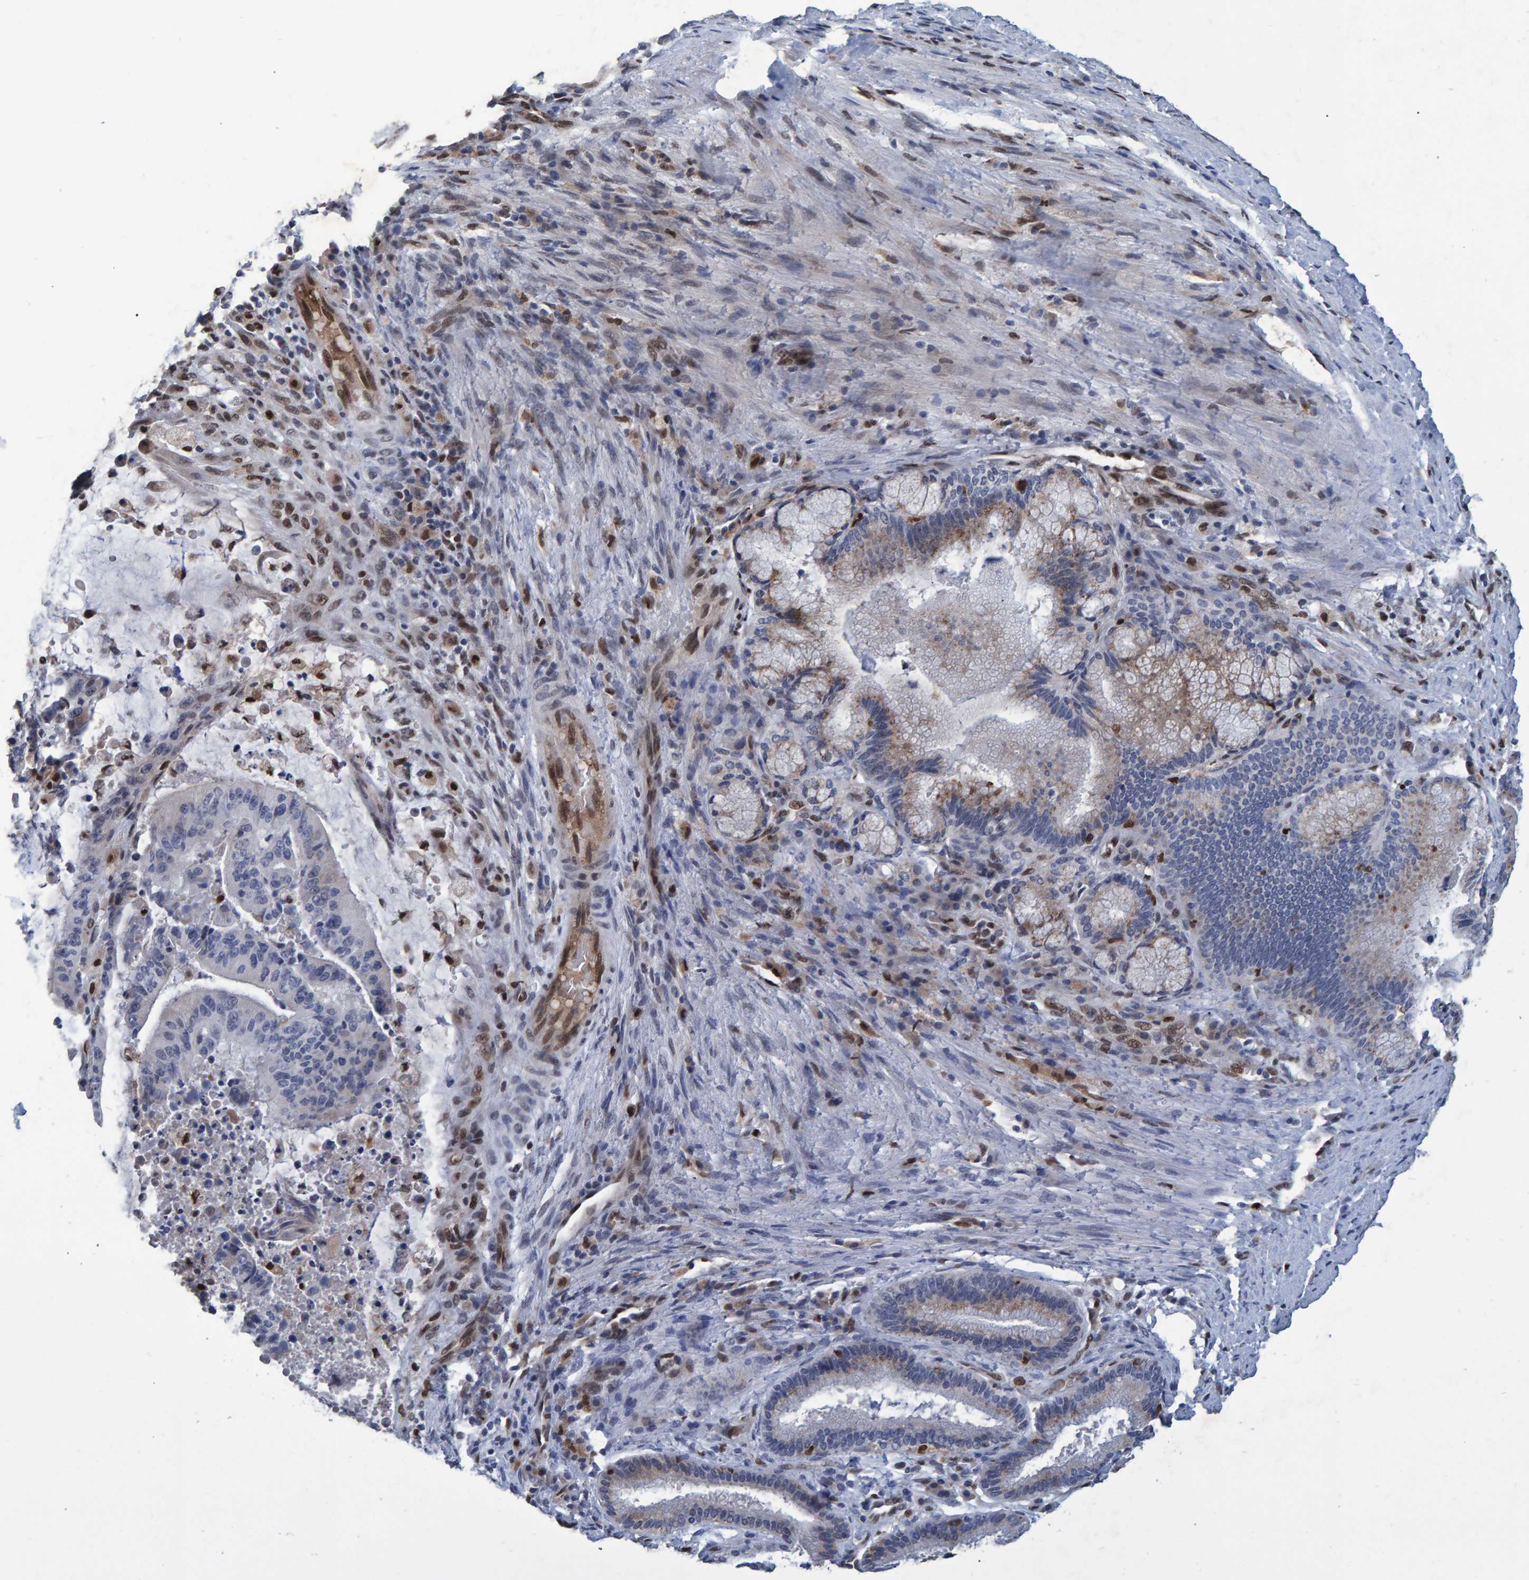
{"staining": {"intensity": "negative", "quantity": "none", "location": "none"}, "tissue": "liver cancer", "cell_type": "Tumor cells", "image_type": "cancer", "snomed": [{"axis": "morphology", "description": "Normal tissue, NOS"}, {"axis": "morphology", "description": "Cholangiocarcinoma"}, {"axis": "topography", "description": "Liver"}, {"axis": "topography", "description": "Peripheral nerve tissue"}], "caption": "Liver cancer was stained to show a protein in brown. There is no significant expression in tumor cells. (Immunohistochemistry, brightfield microscopy, high magnification).", "gene": "QKI", "patient": {"sex": "female", "age": 73}}